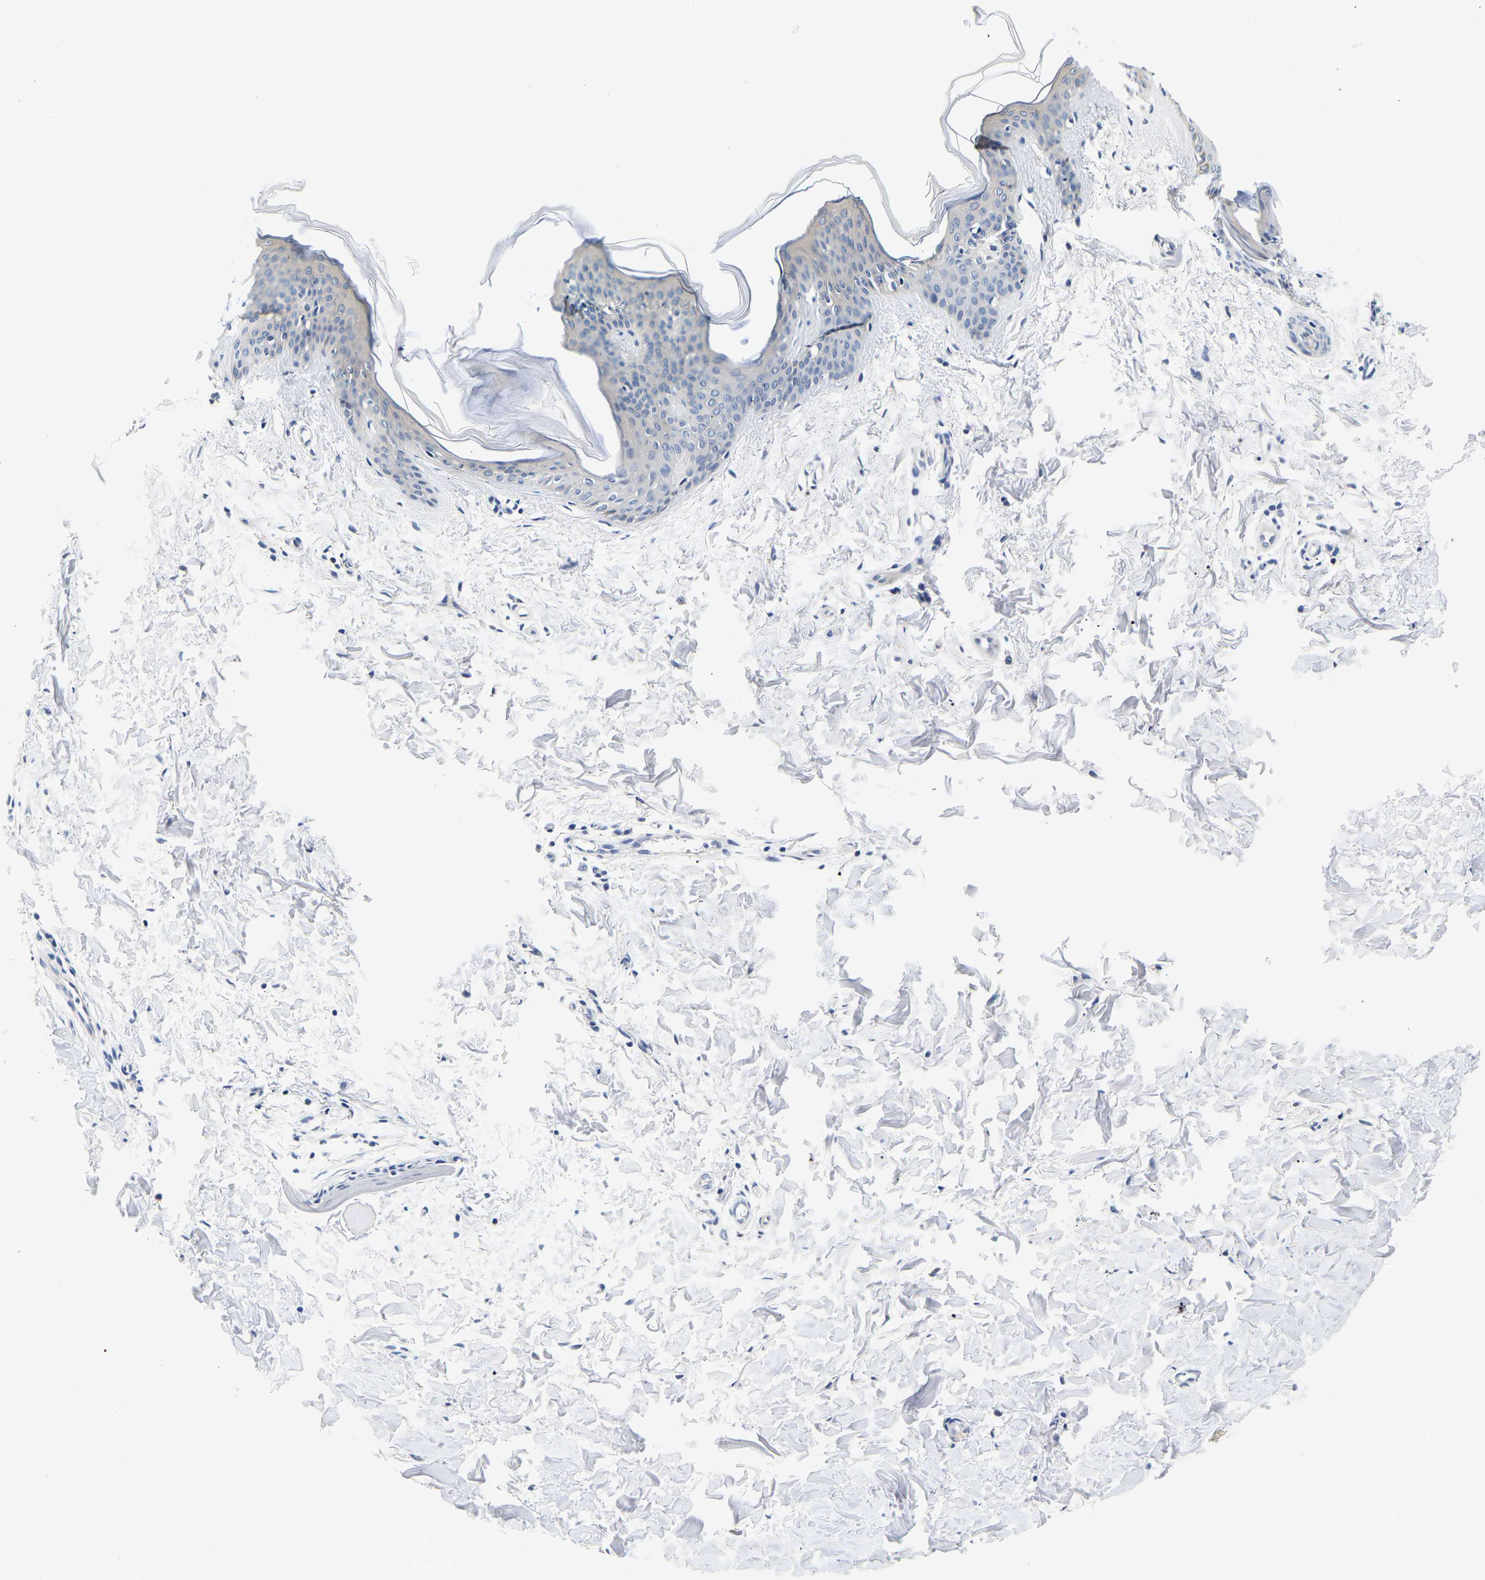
{"staining": {"intensity": "negative", "quantity": "none", "location": "none"}, "tissue": "skin", "cell_type": "Fibroblasts", "image_type": "normal", "snomed": [{"axis": "morphology", "description": "Normal tissue, NOS"}, {"axis": "topography", "description": "Skin"}], "caption": "The image reveals no significant staining in fibroblasts of skin. Nuclei are stained in blue.", "gene": "UCHL3", "patient": {"sex": "female", "age": 17}}